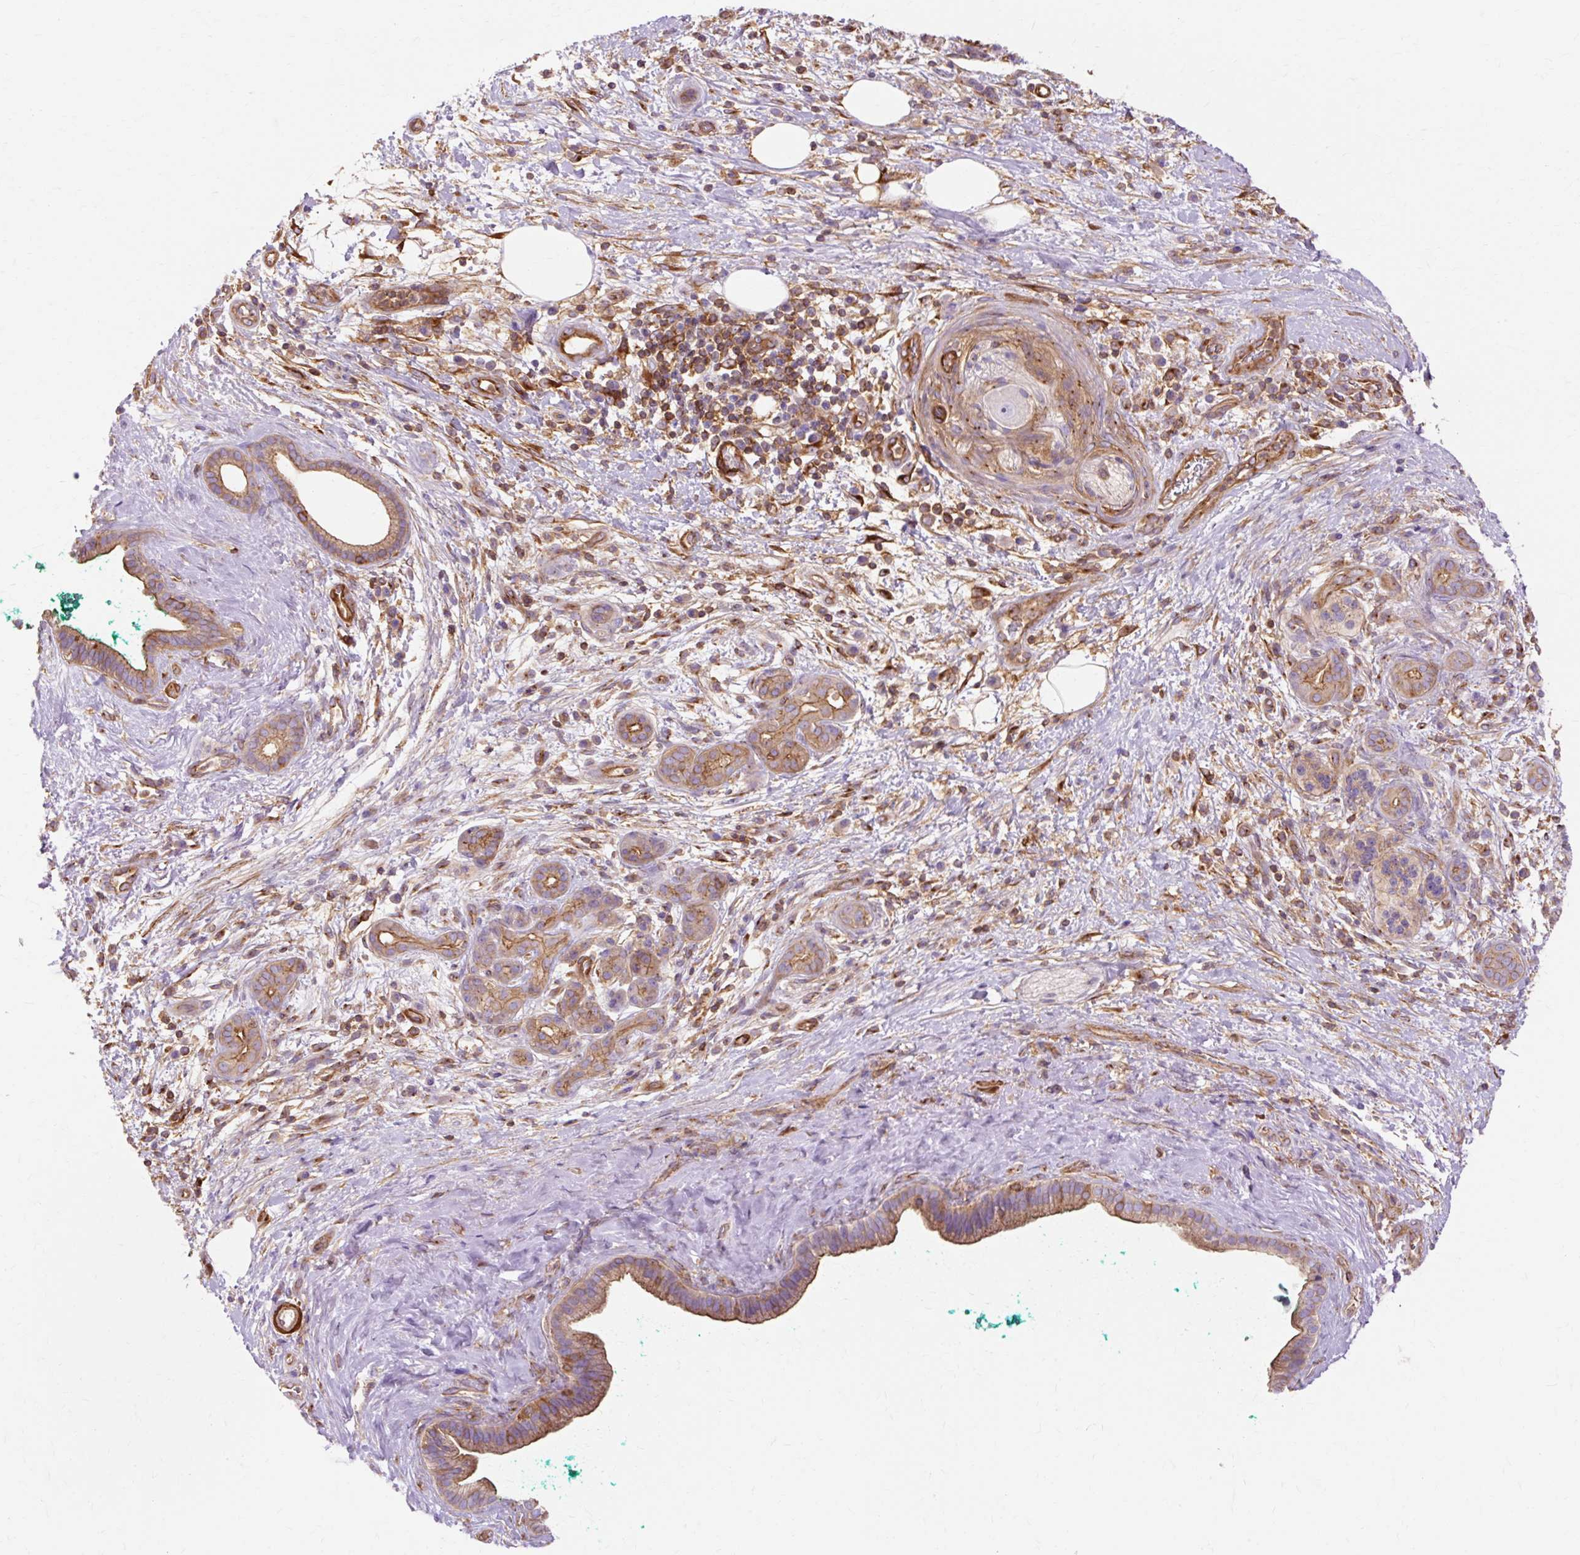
{"staining": {"intensity": "moderate", "quantity": ">75%", "location": "cytoplasmic/membranous"}, "tissue": "pancreatic cancer", "cell_type": "Tumor cells", "image_type": "cancer", "snomed": [{"axis": "morphology", "description": "Adenocarcinoma, NOS"}, {"axis": "topography", "description": "Pancreas"}], "caption": "Pancreatic cancer (adenocarcinoma) tissue exhibits moderate cytoplasmic/membranous positivity in approximately >75% of tumor cells, visualized by immunohistochemistry.", "gene": "TBC1D2B", "patient": {"sex": "male", "age": 78}}